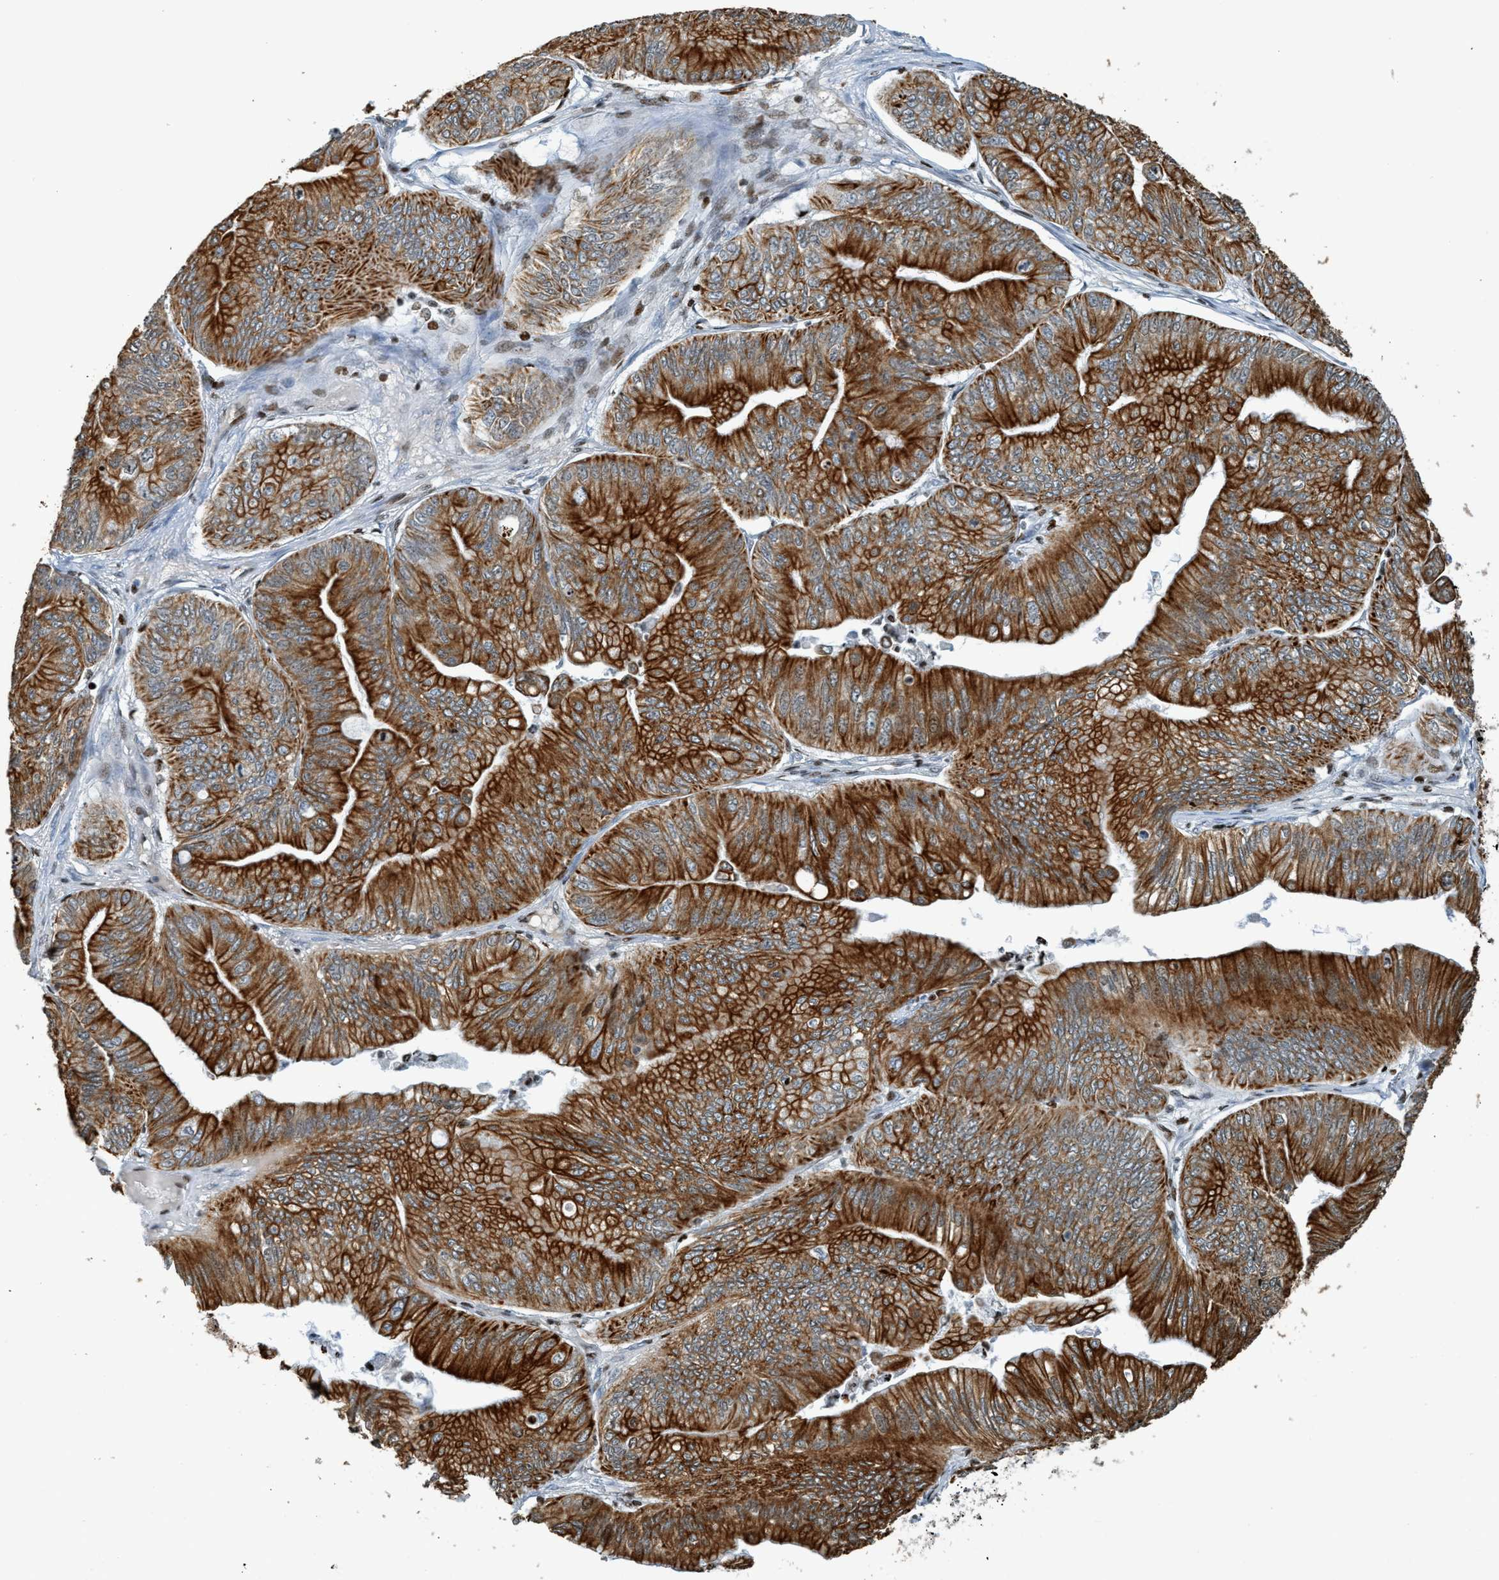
{"staining": {"intensity": "strong", "quantity": ">75%", "location": "cytoplasmic/membranous"}, "tissue": "ovarian cancer", "cell_type": "Tumor cells", "image_type": "cancer", "snomed": [{"axis": "morphology", "description": "Cystadenocarcinoma, mucinous, NOS"}, {"axis": "topography", "description": "Ovary"}], "caption": "Tumor cells show high levels of strong cytoplasmic/membranous positivity in approximately >75% of cells in ovarian mucinous cystadenocarcinoma. (Stains: DAB (3,3'-diaminobenzidine) in brown, nuclei in blue, Microscopy: brightfield microscopy at high magnification).", "gene": "SH3D19", "patient": {"sex": "female", "age": 61}}